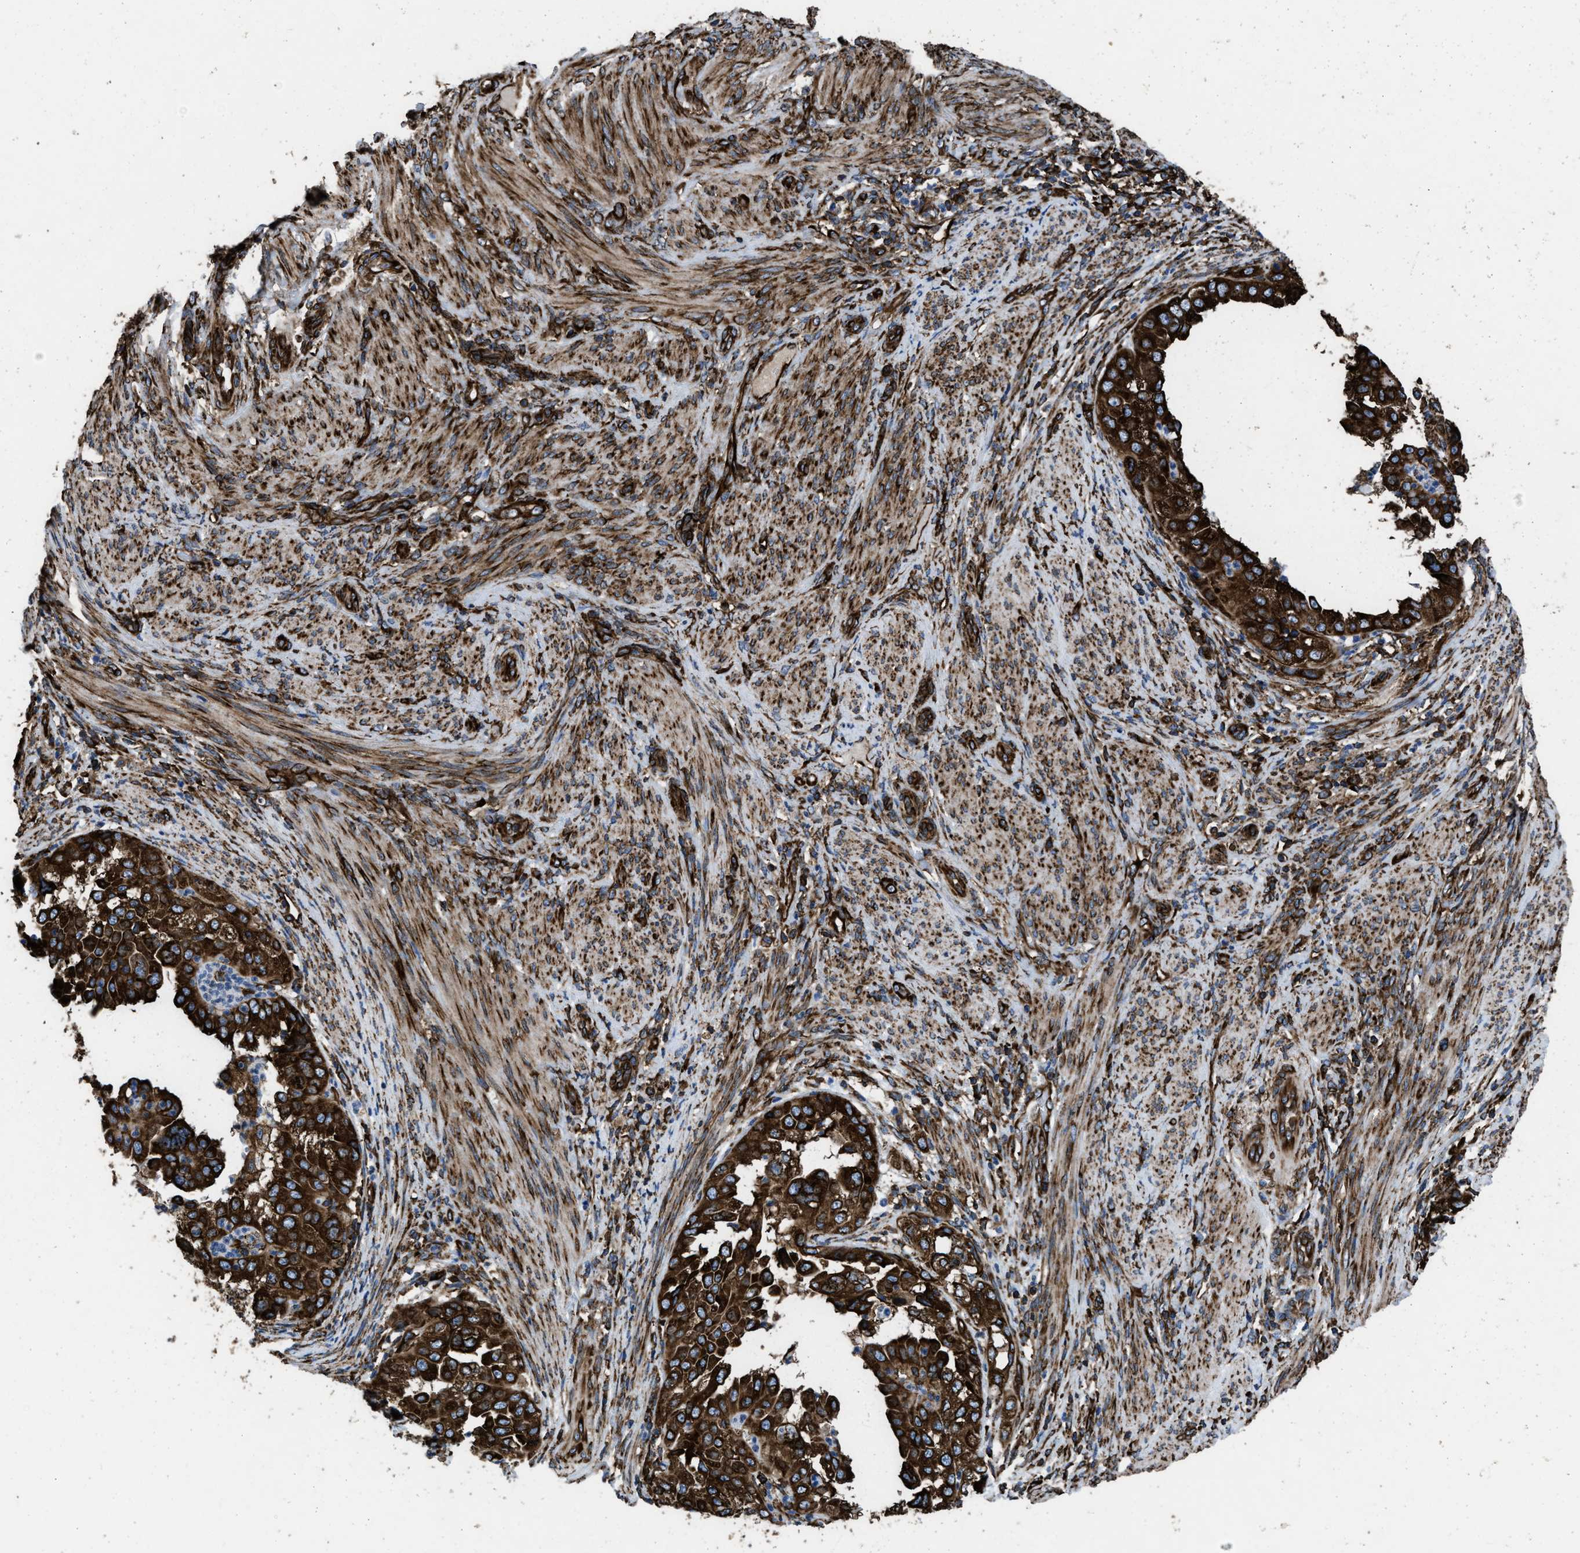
{"staining": {"intensity": "strong", "quantity": ">75%", "location": "cytoplasmic/membranous"}, "tissue": "endometrial cancer", "cell_type": "Tumor cells", "image_type": "cancer", "snomed": [{"axis": "morphology", "description": "Adenocarcinoma, NOS"}, {"axis": "topography", "description": "Endometrium"}], "caption": "A photomicrograph of endometrial cancer (adenocarcinoma) stained for a protein demonstrates strong cytoplasmic/membranous brown staining in tumor cells. Immunohistochemistry stains the protein of interest in brown and the nuclei are stained blue.", "gene": "CAPRIN1", "patient": {"sex": "female", "age": 85}}